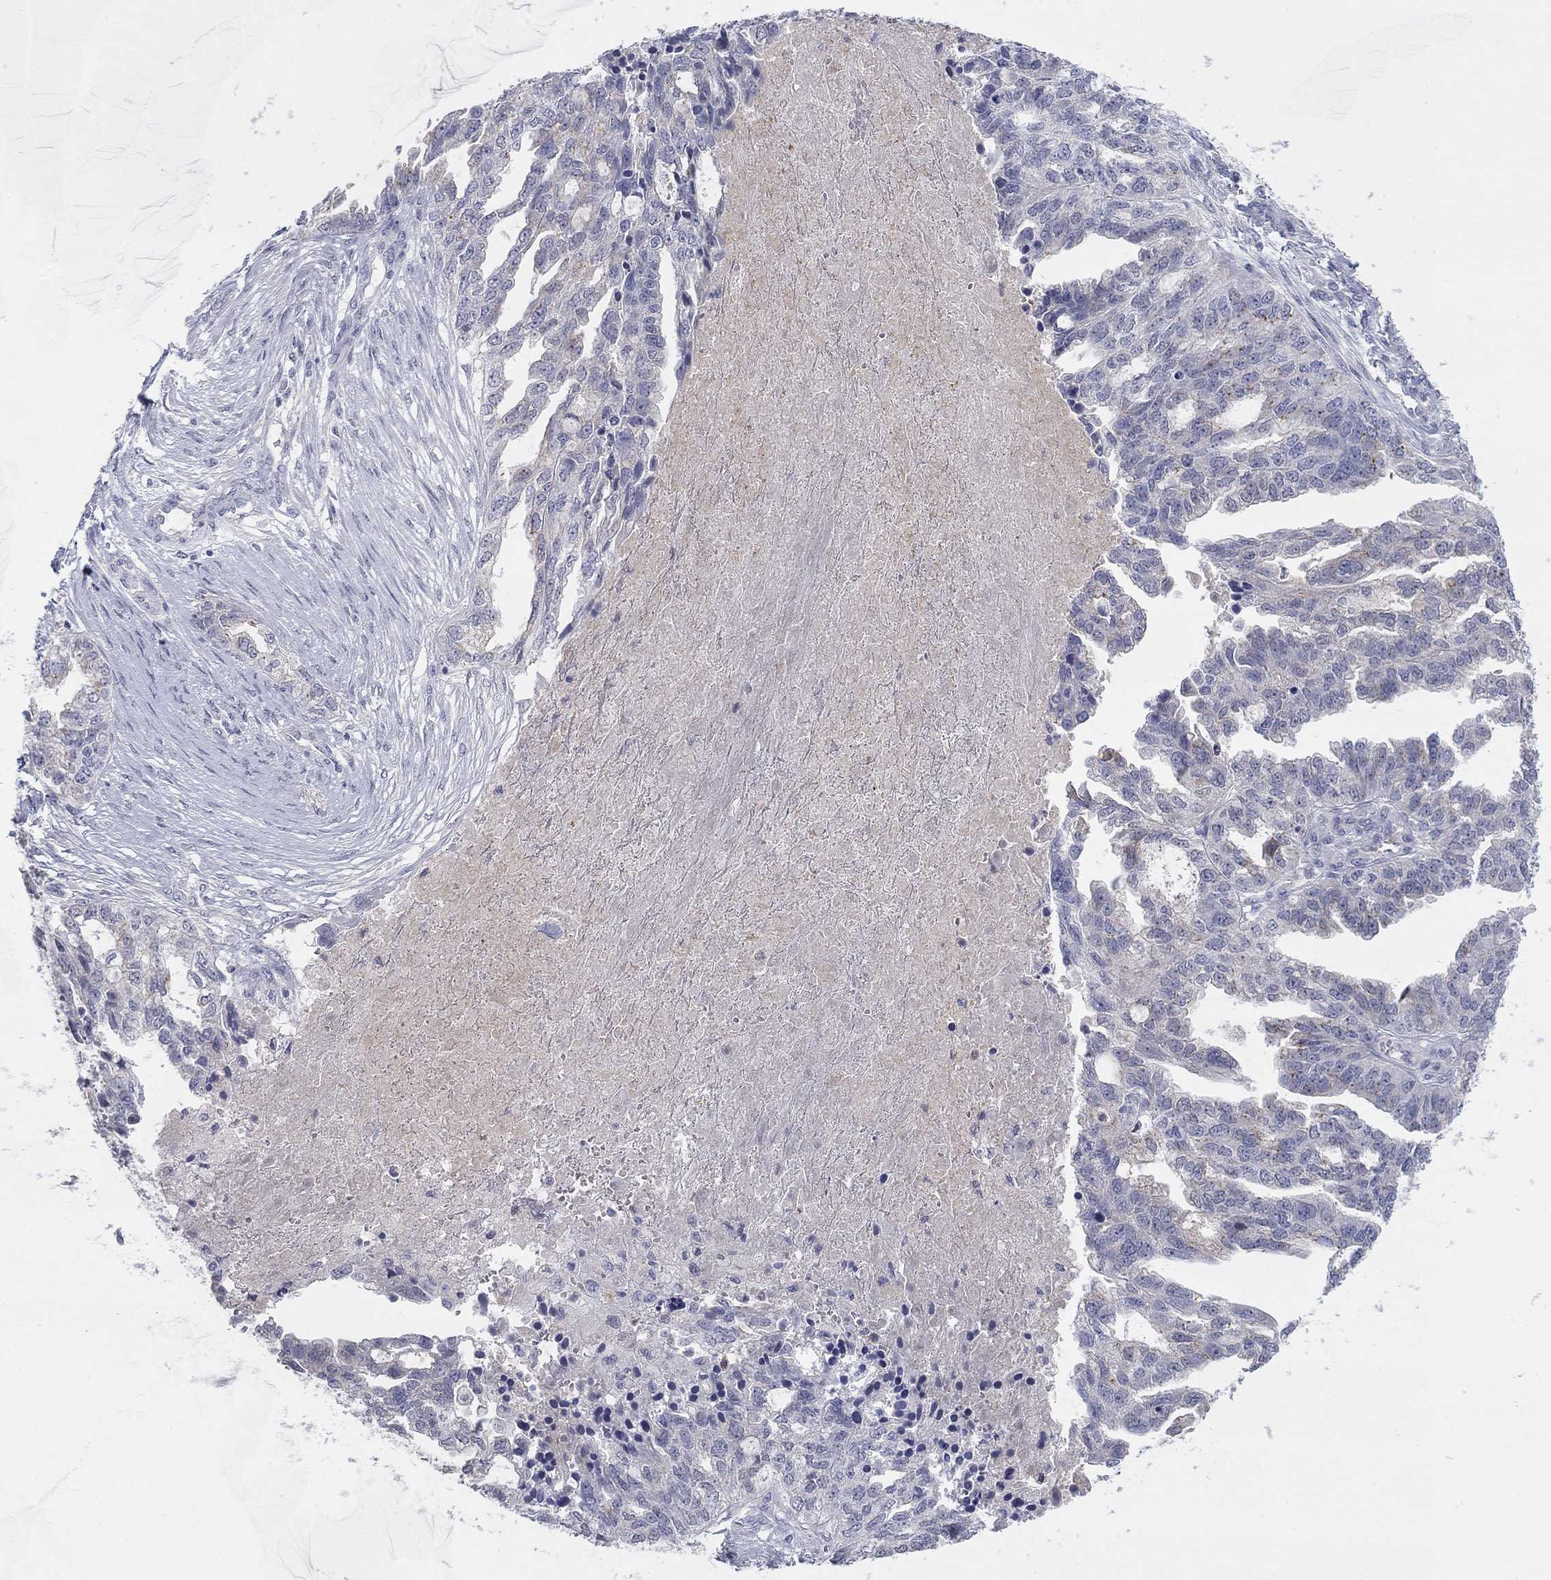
{"staining": {"intensity": "negative", "quantity": "none", "location": "none"}, "tissue": "ovarian cancer", "cell_type": "Tumor cells", "image_type": "cancer", "snomed": [{"axis": "morphology", "description": "Cystadenocarcinoma, serous, NOS"}, {"axis": "topography", "description": "Ovary"}], "caption": "Tumor cells show no significant expression in ovarian cancer. Nuclei are stained in blue.", "gene": "AMN1", "patient": {"sex": "female", "age": 51}}